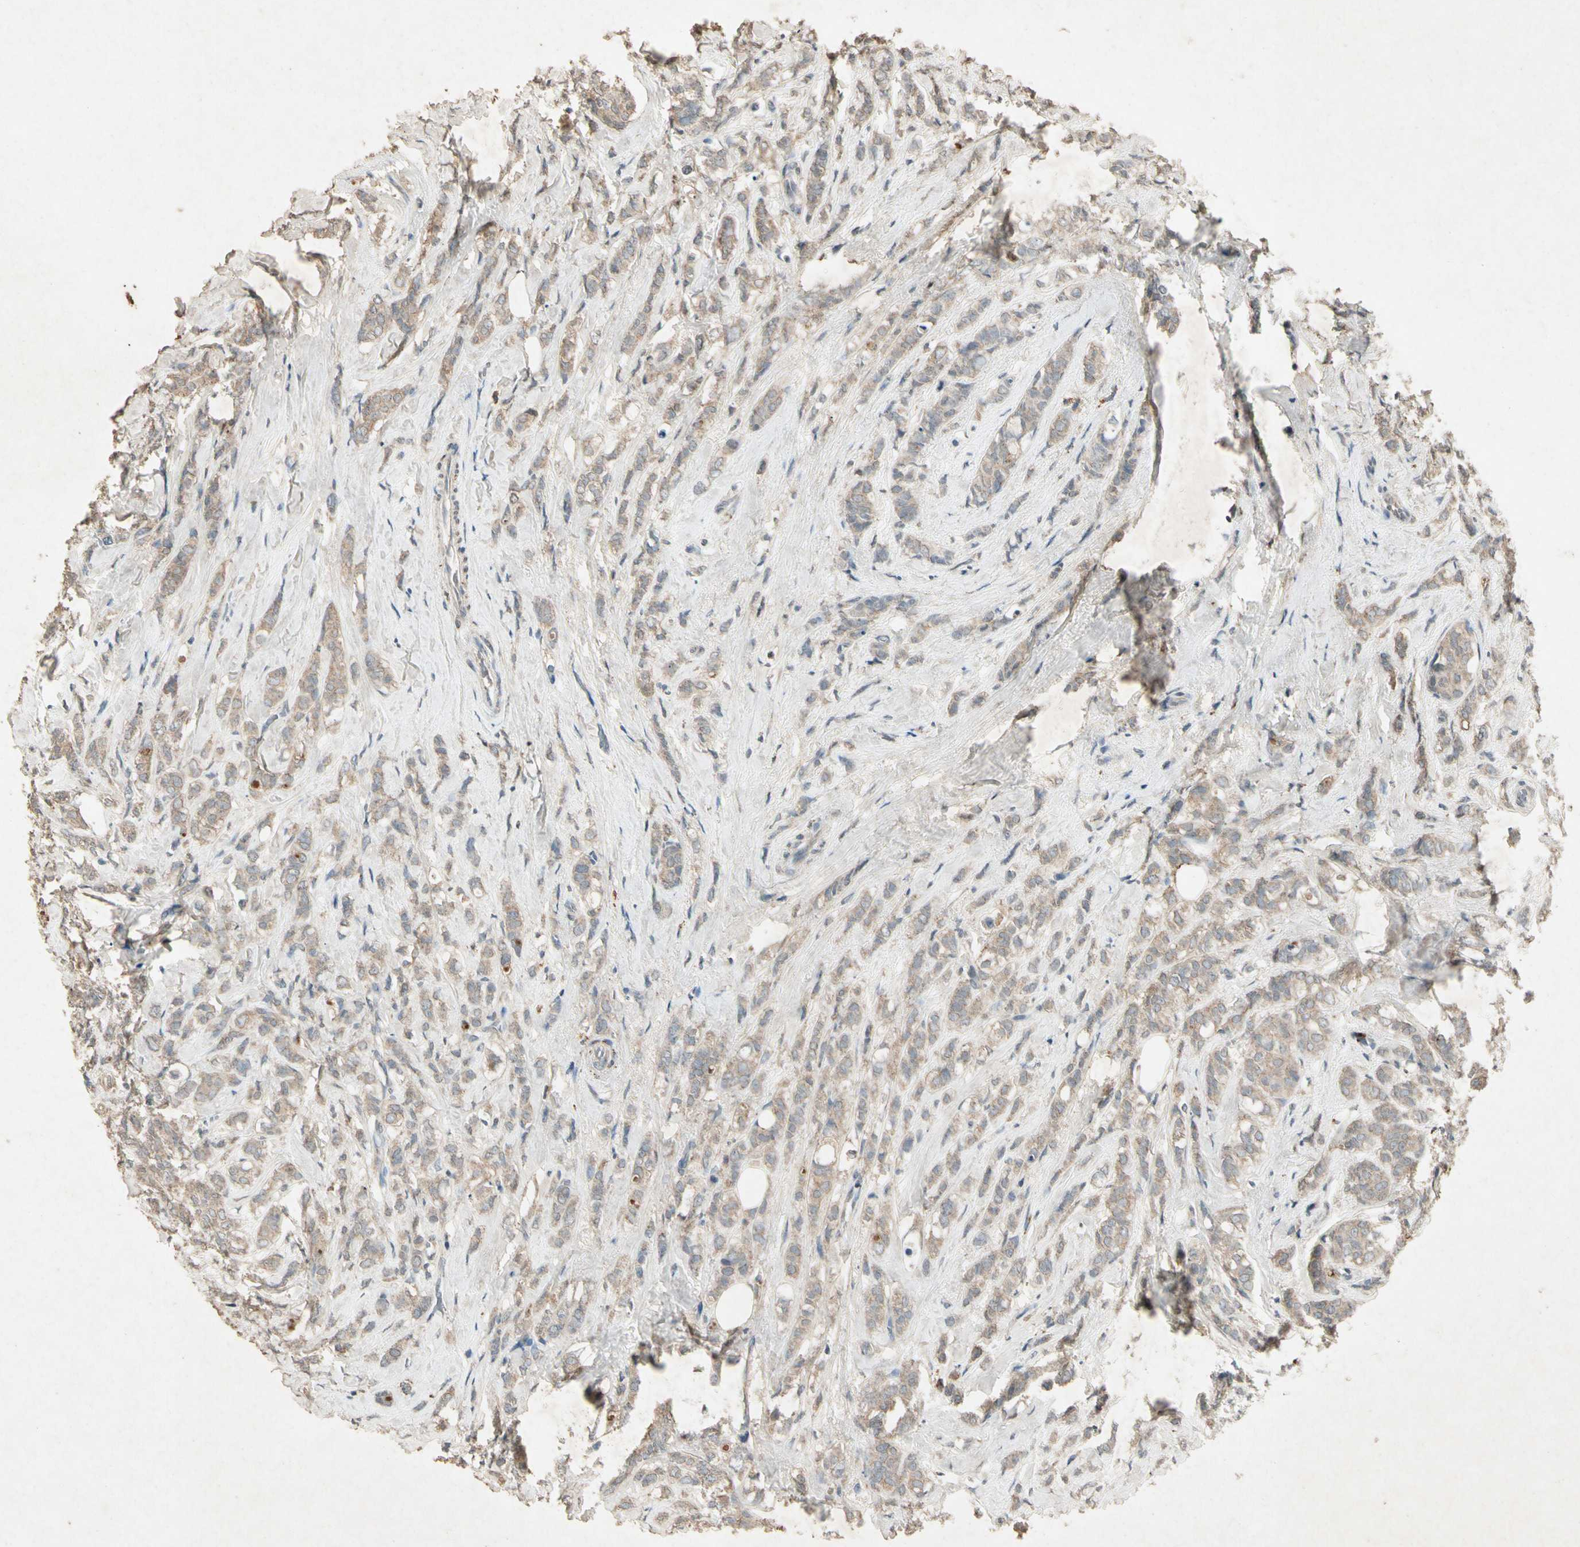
{"staining": {"intensity": "weak", "quantity": ">75%", "location": "cytoplasmic/membranous"}, "tissue": "breast cancer", "cell_type": "Tumor cells", "image_type": "cancer", "snomed": [{"axis": "morphology", "description": "Lobular carcinoma"}, {"axis": "topography", "description": "Breast"}], "caption": "Brown immunohistochemical staining in human breast lobular carcinoma reveals weak cytoplasmic/membranous staining in about >75% of tumor cells.", "gene": "GPLD1", "patient": {"sex": "female", "age": 60}}